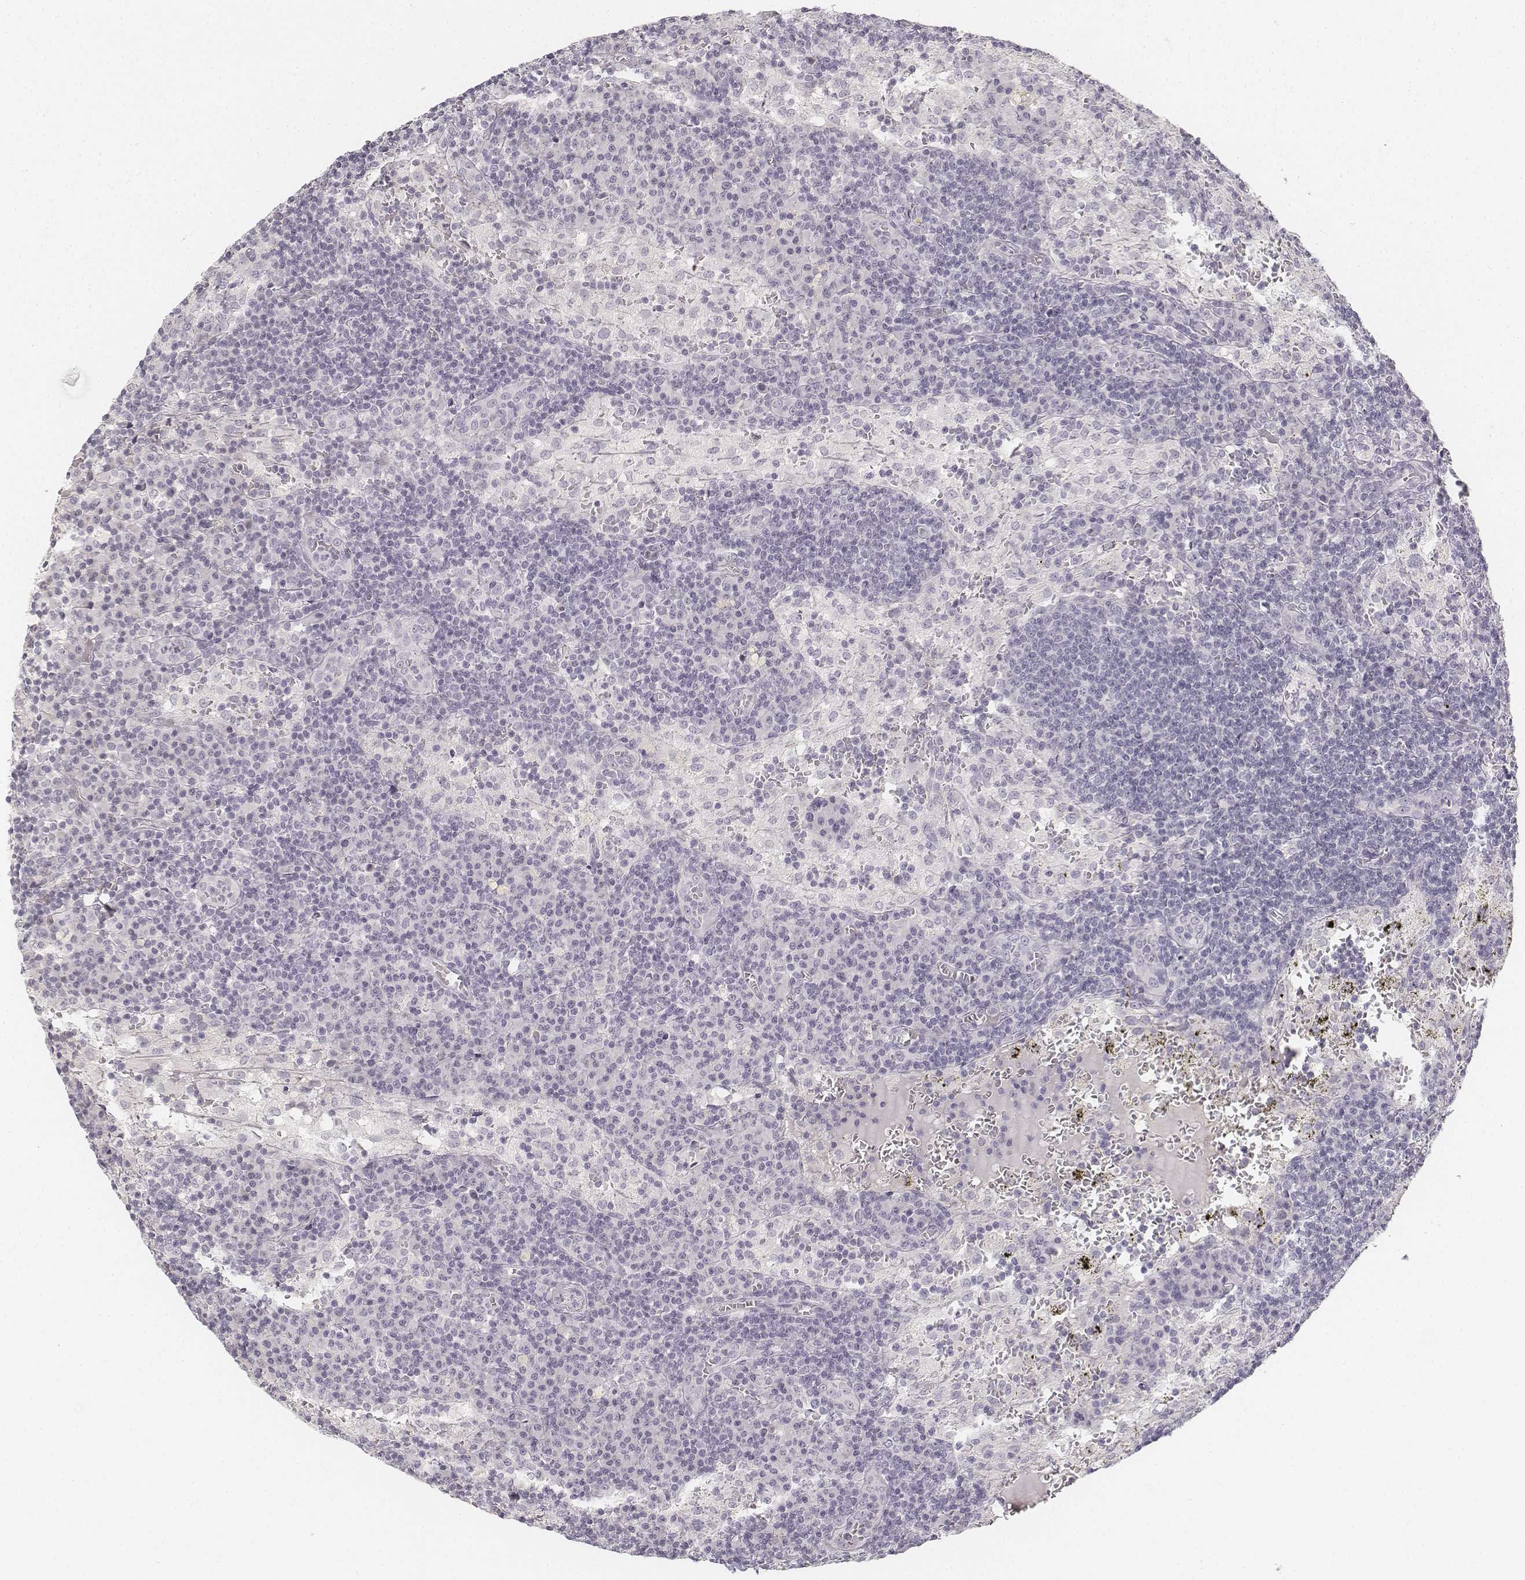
{"staining": {"intensity": "negative", "quantity": "none", "location": "none"}, "tissue": "lymph node", "cell_type": "Germinal center cells", "image_type": "normal", "snomed": [{"axis": "morphology", "description": "Normal tissue, NOS"}, {"axis": "topography", "description": "Lymph node"}], "caption": "Immunohistochemical staining of unremarkable human lymph node shows no significant positivity in germinal center cells.", "gene": "DSG4", "patient": {"sex": "male", "age": 62}}